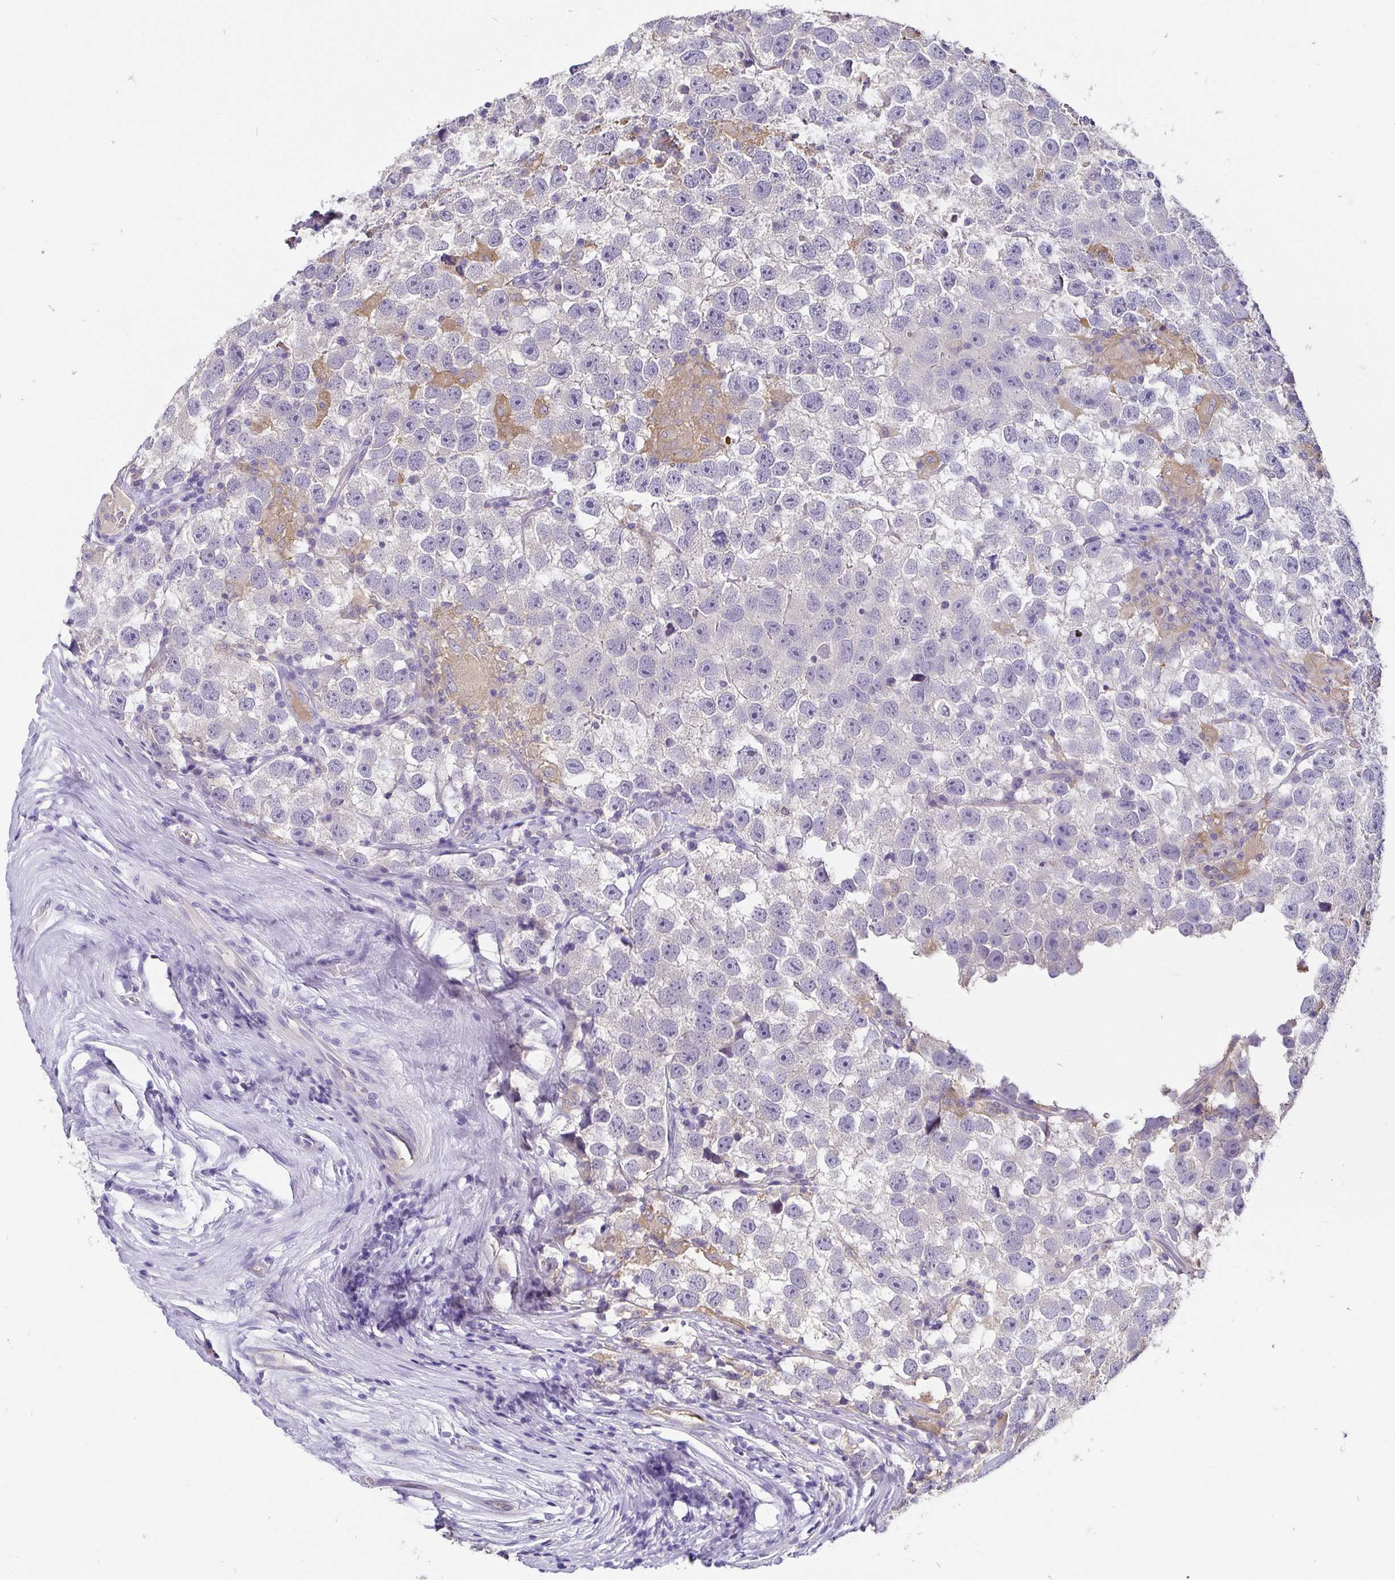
{"staining": {"intensity": "negative", "quantity": "none", "location": "none"}, "tissue": "testis cancer", "cell_type": "Tumor cells", "image_type": "cancer", "snomed": [{"axis": "morphology", "description": "Seminoma, NOS"}, {"axis": "topography", "description": "Testis"}], "caption": "Testis cancer (seminoma) was stained to show a protein in brown. There is no significant positivity in tumor cells.", "gene": "ADAMTS6", "patient": {"sex": "male", "age": 26}}